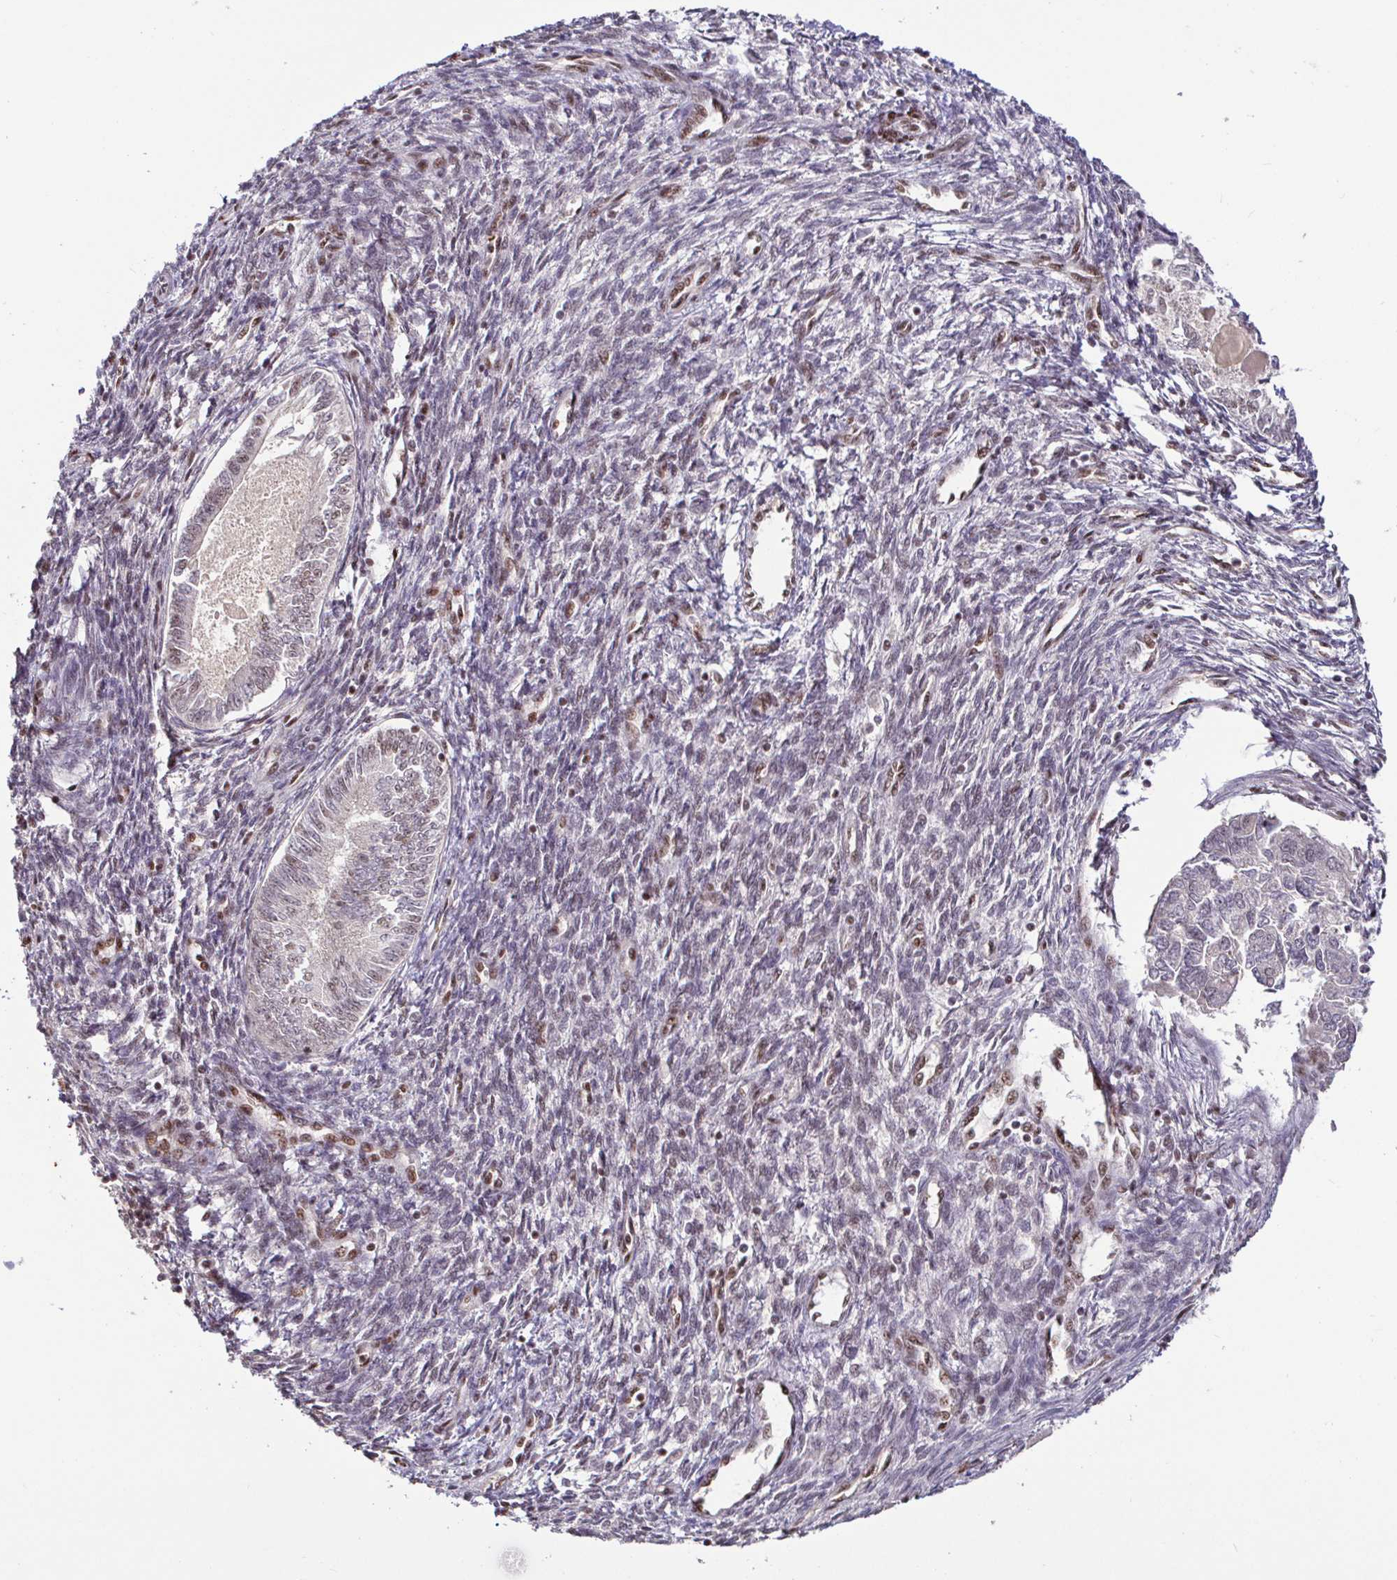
{"staining": {"intensity": "negative", "quantity": "none", "location": "none"}, "tissue": "endometrial cancer", "cell_type": "Tumor cells", "image_type": "cancer", "snomed": [{"axis": "morphology", "description": "Carcinoma, NOS"}, {"axis": "topography", "description": "Uterus"}], "caption": "Immunohistochemistry image of endometrial carcinoma stained for a protein (brown), which demonstrates no expression in tumor cells.", "gene": "SP3", "patient": {"sex": "female", "age": 76}}